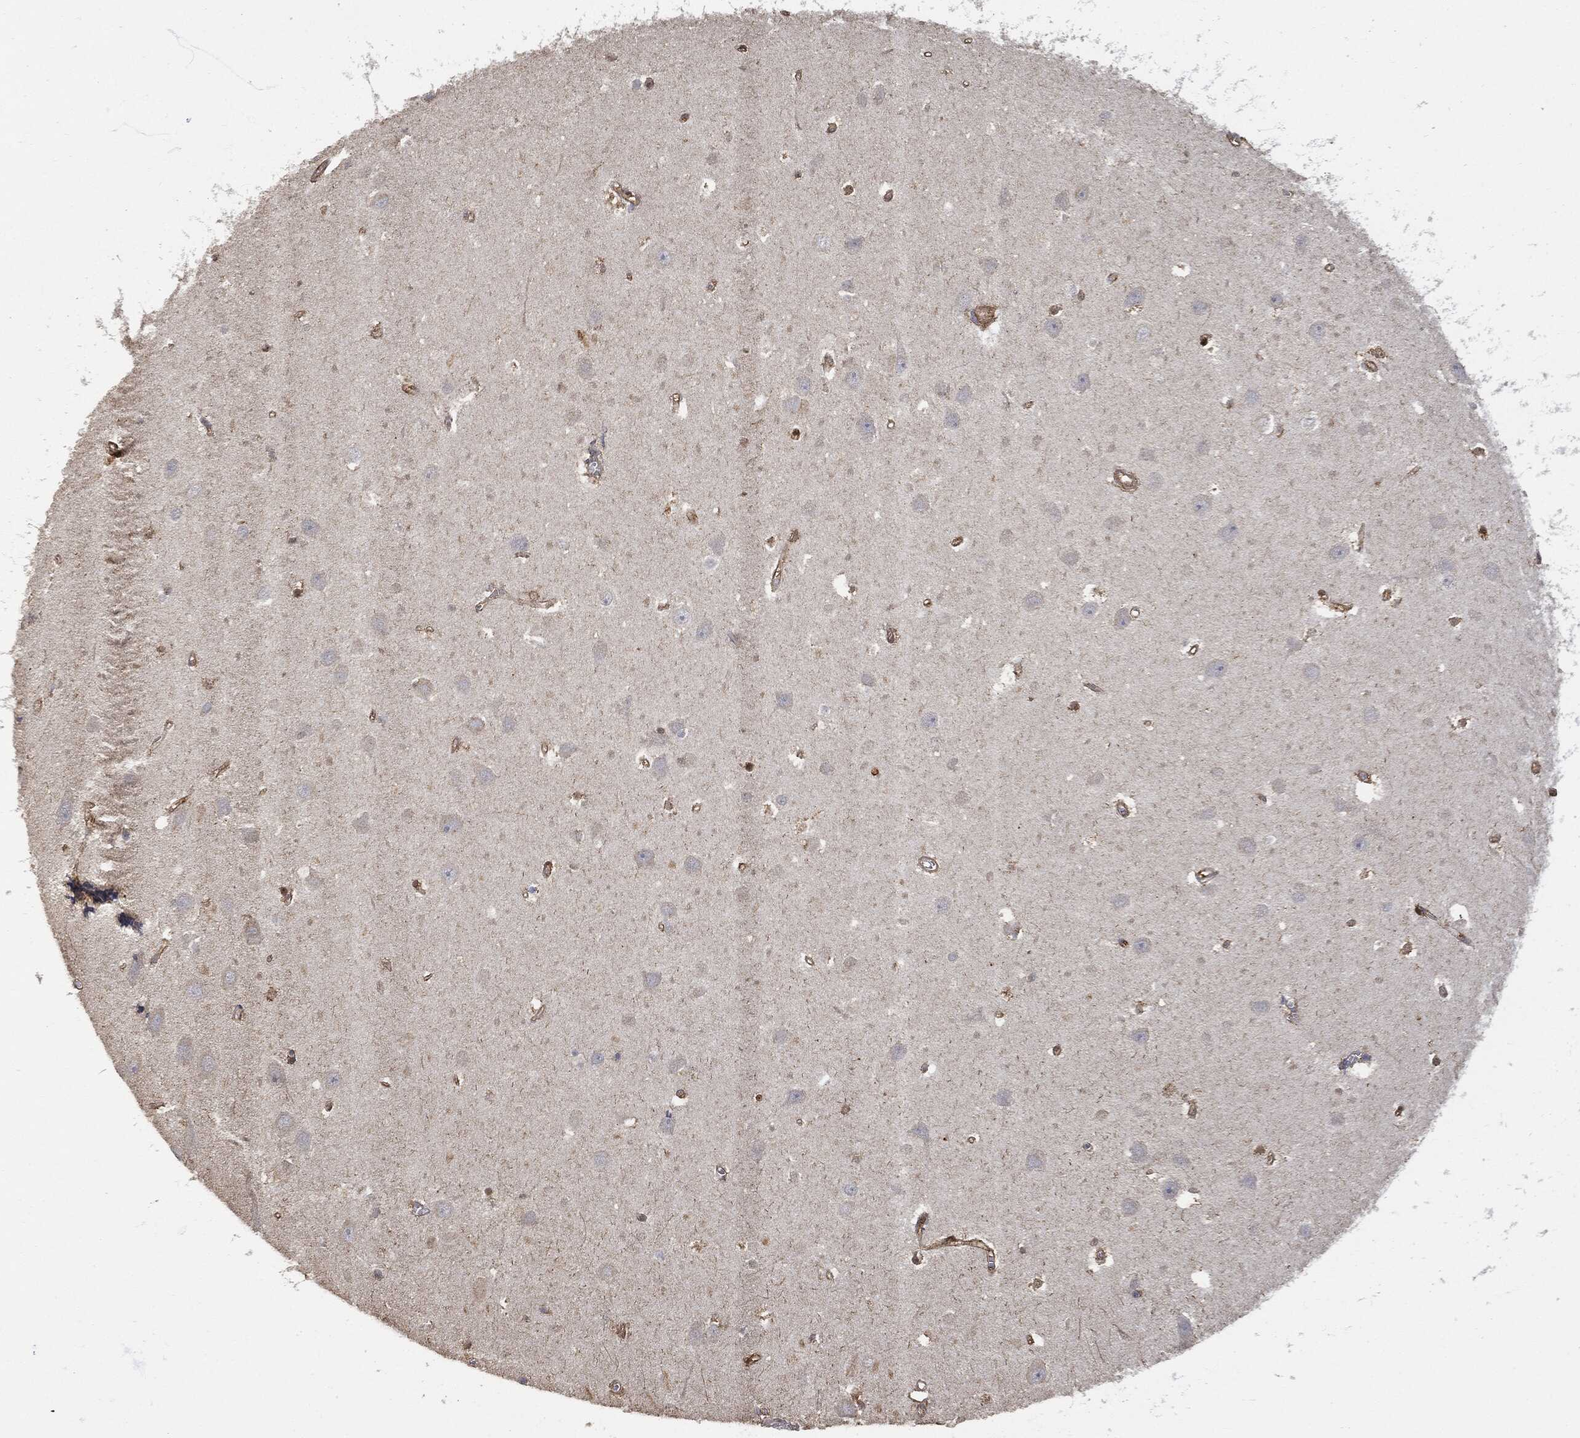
{"staining": {"intensity": "strong", "quantity": "<25%", "location": "cytoplasmic/membranous"}, "tissue": "hippocampus", "cell_type": "Glial cells", "image_type": "normal", "snomed": [{"axis": "morphology", "description": "Normal tissue, NOS"}, {"axis": "topography", "description": "Hippocampus"}], "caption": "Immunohistochemistry (IHC) image of normal human hippocampus stained for a protein (brown), which demonstrates medium levels of strong cytoplasmic/membranous staining in about <25% of glial cells.", "gene": "PSMB10", "patient": {"sex": "female", "age": 64}}